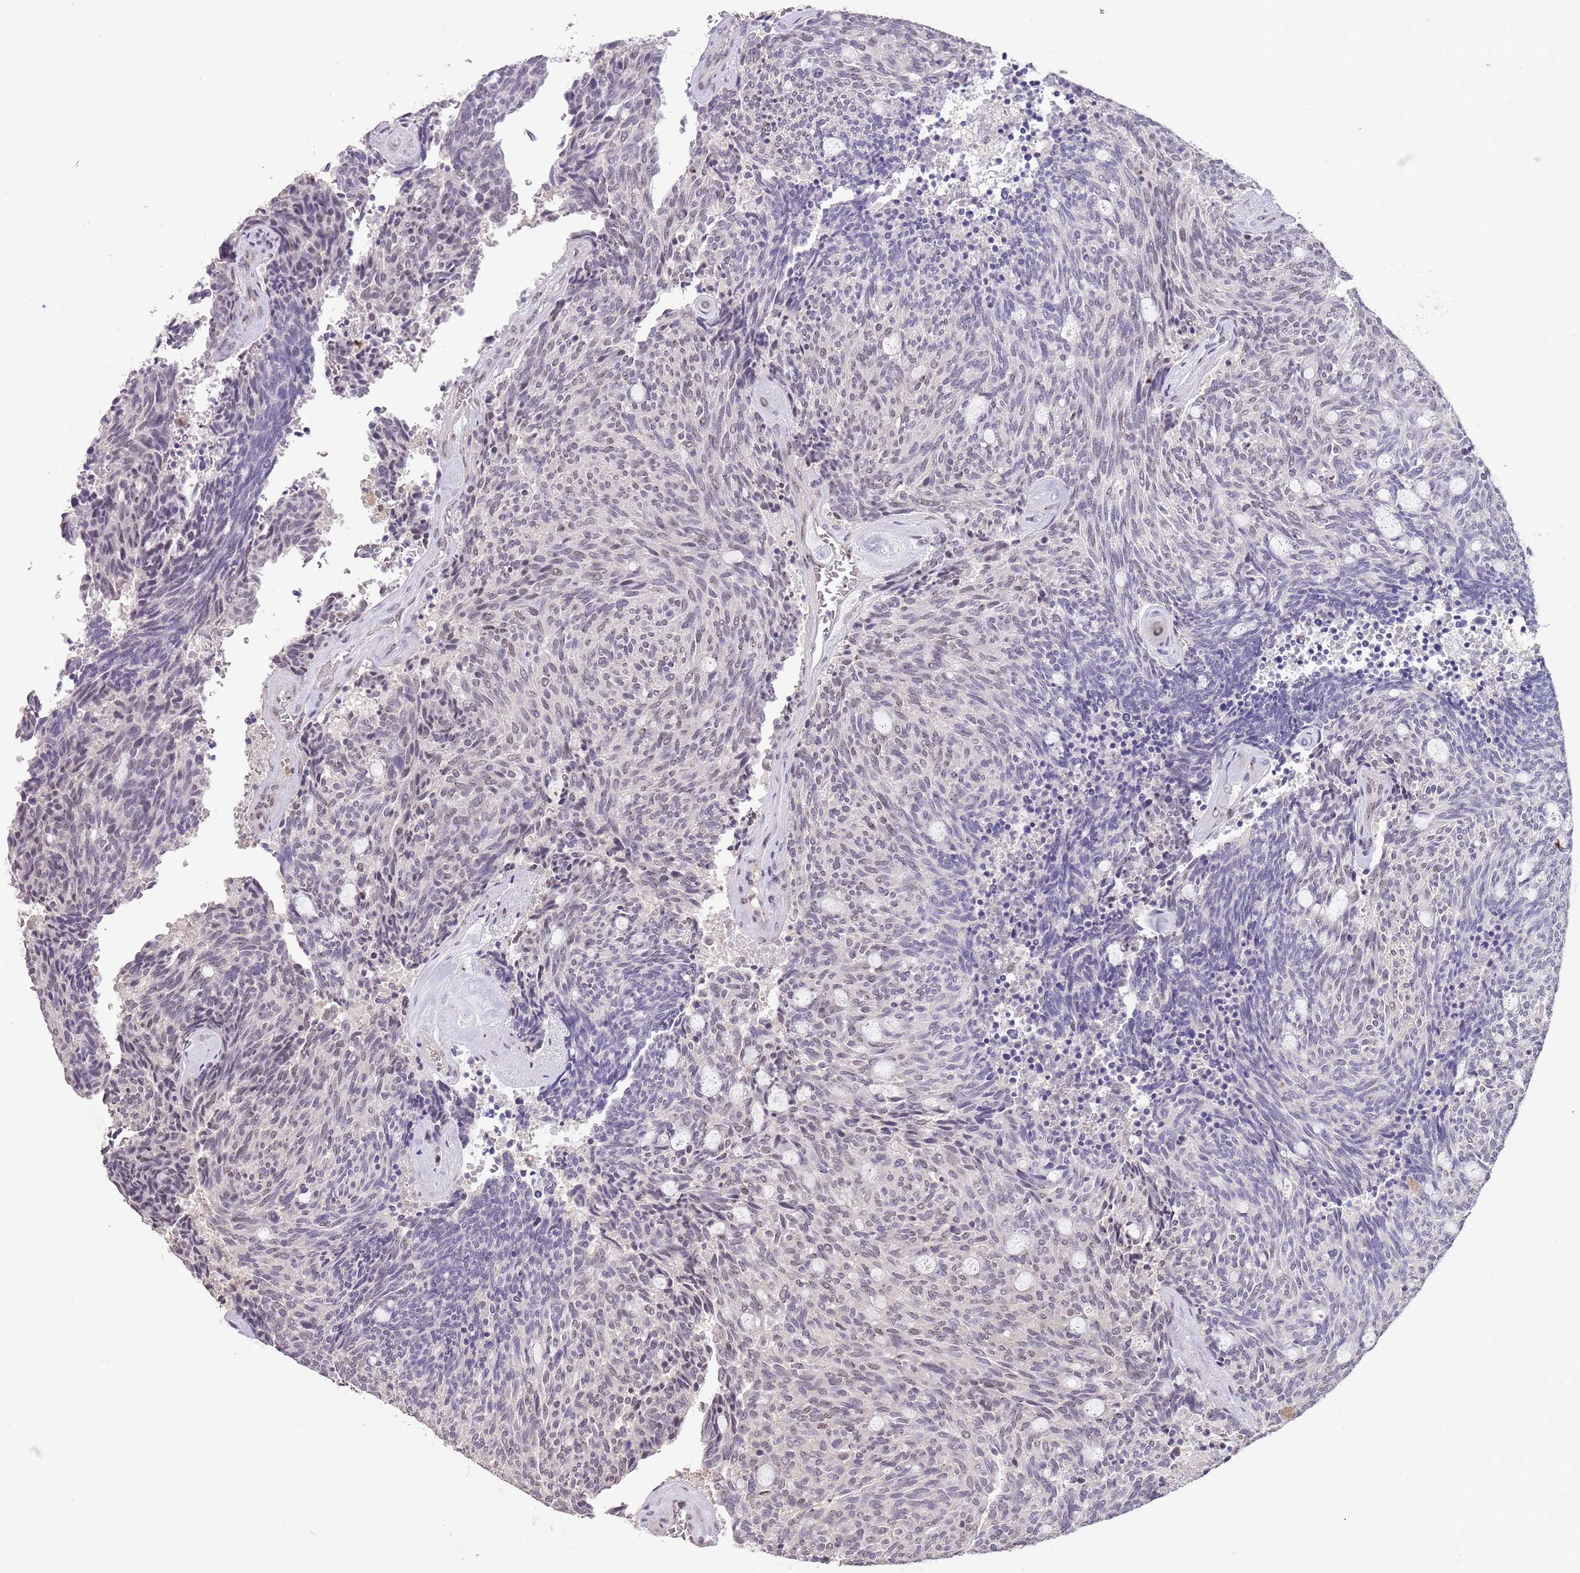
{"staining": {"intensity": "weak", "quantity": "25%-75%", "location": "nuclear"}, "tissue": "carcinoid", "cell_type": "Tumor cells", "image_type": "cancer", "snomed": [{"axis": "morphology", "description": "Carcinoid, malignant, NOS"}, {"axis": "topography", "description": "Pancreas"}], "caption": "The photomicrograph reveals a brown stain indicating the presence of a protein in the nuclear of tumor cells in carcinoid.", "gene": "CIZ1", "patient": {"sex": "female", "age": 54}}